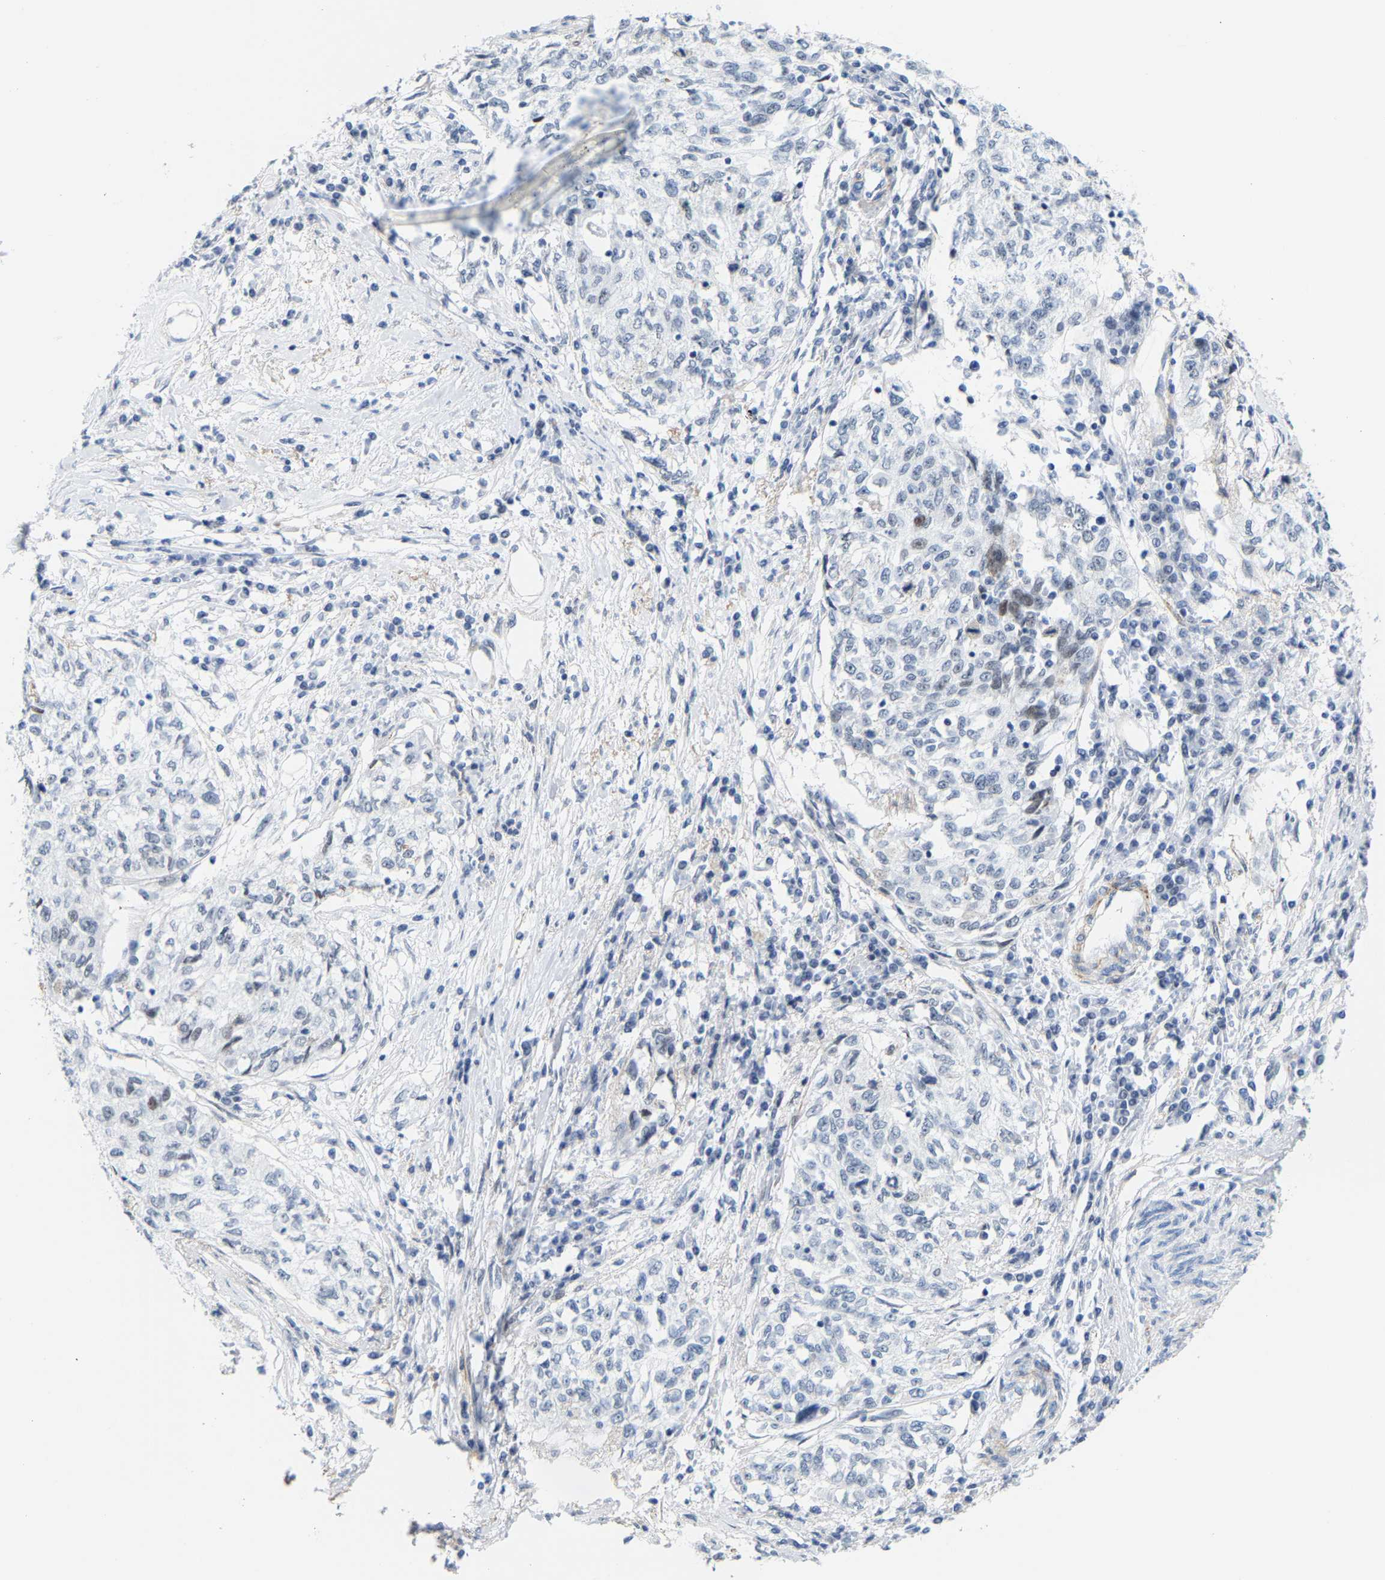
{"staining": {"intensity": "negative", "quantity": "none", "location": "none"}, "tissue": "cervical cancer", "cell_type": "Tumor cells", "image_type": "cancer", "snomed": [{"axis": "morphology", "description": "Squamous cell carcinoma, NOS"}, {"axis": "topography", "description": "Cervix"}], "caption": "This is an immunohistochemistry (IHC) photomicrograph of squamous cell carcinoma (cervical). There is no expression in tumor cells.", "gene": "FAM180A", "patient": {"sex": "female", "age": 57}}